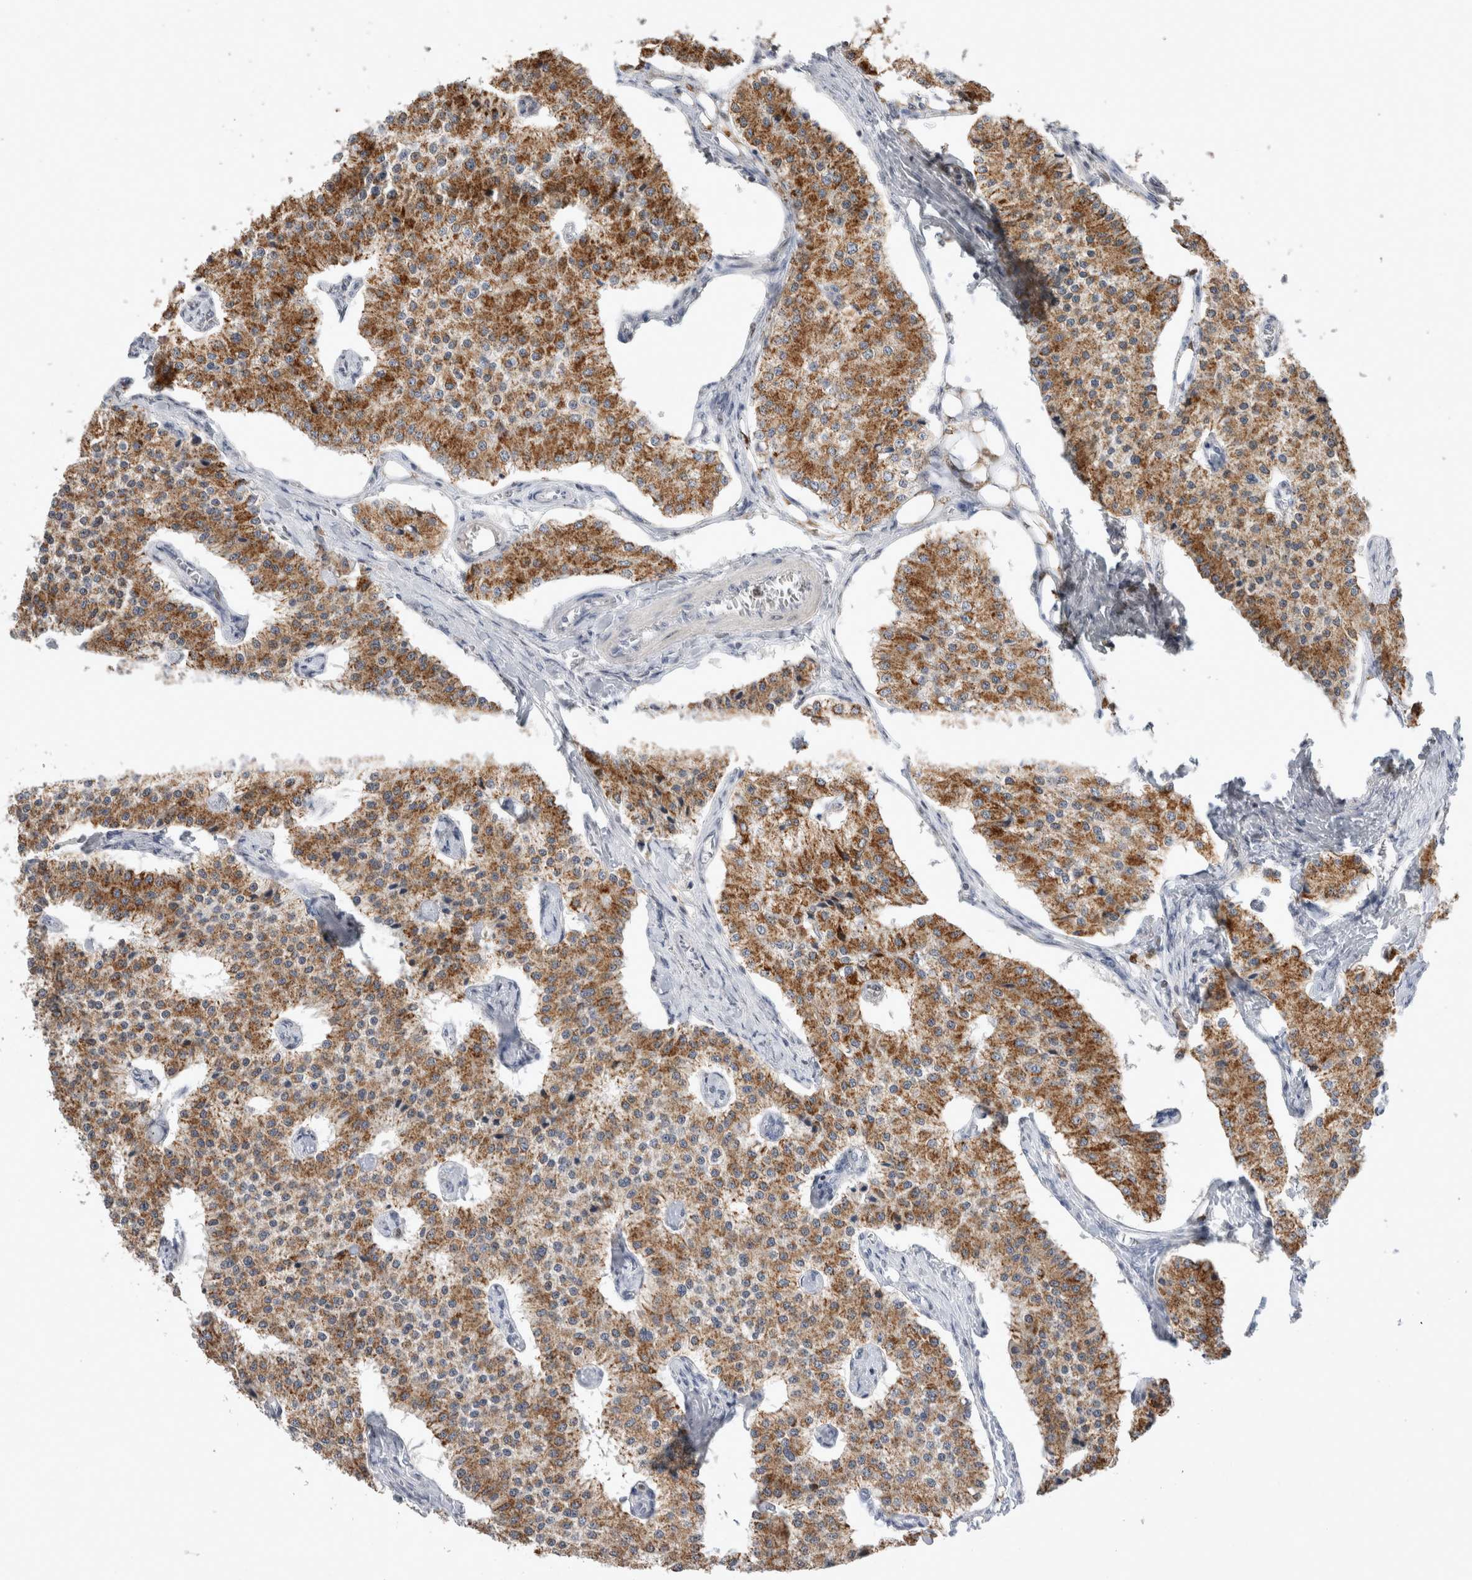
{"staining": {"intensity": "strong", "quantity": ">75%", "location": "cytoplasmic/membranous"}, "tissue": "carcinoid", "cell_type": "Tumor cells", "image_type": "cancer", "snomed": [{"axis": "morphology", "description": "Carcinoid, malignant, NOS"}, {"axis": "topography", "description": "Colon"}], "caption": "Immunohistochemistry of carcinoid reveals high levels of strong cytoplasmic/membranous staining in approximately >75% of tumor cells.", "gene": "AGMAT", "patient": {"sex": "female", "age": 52}}